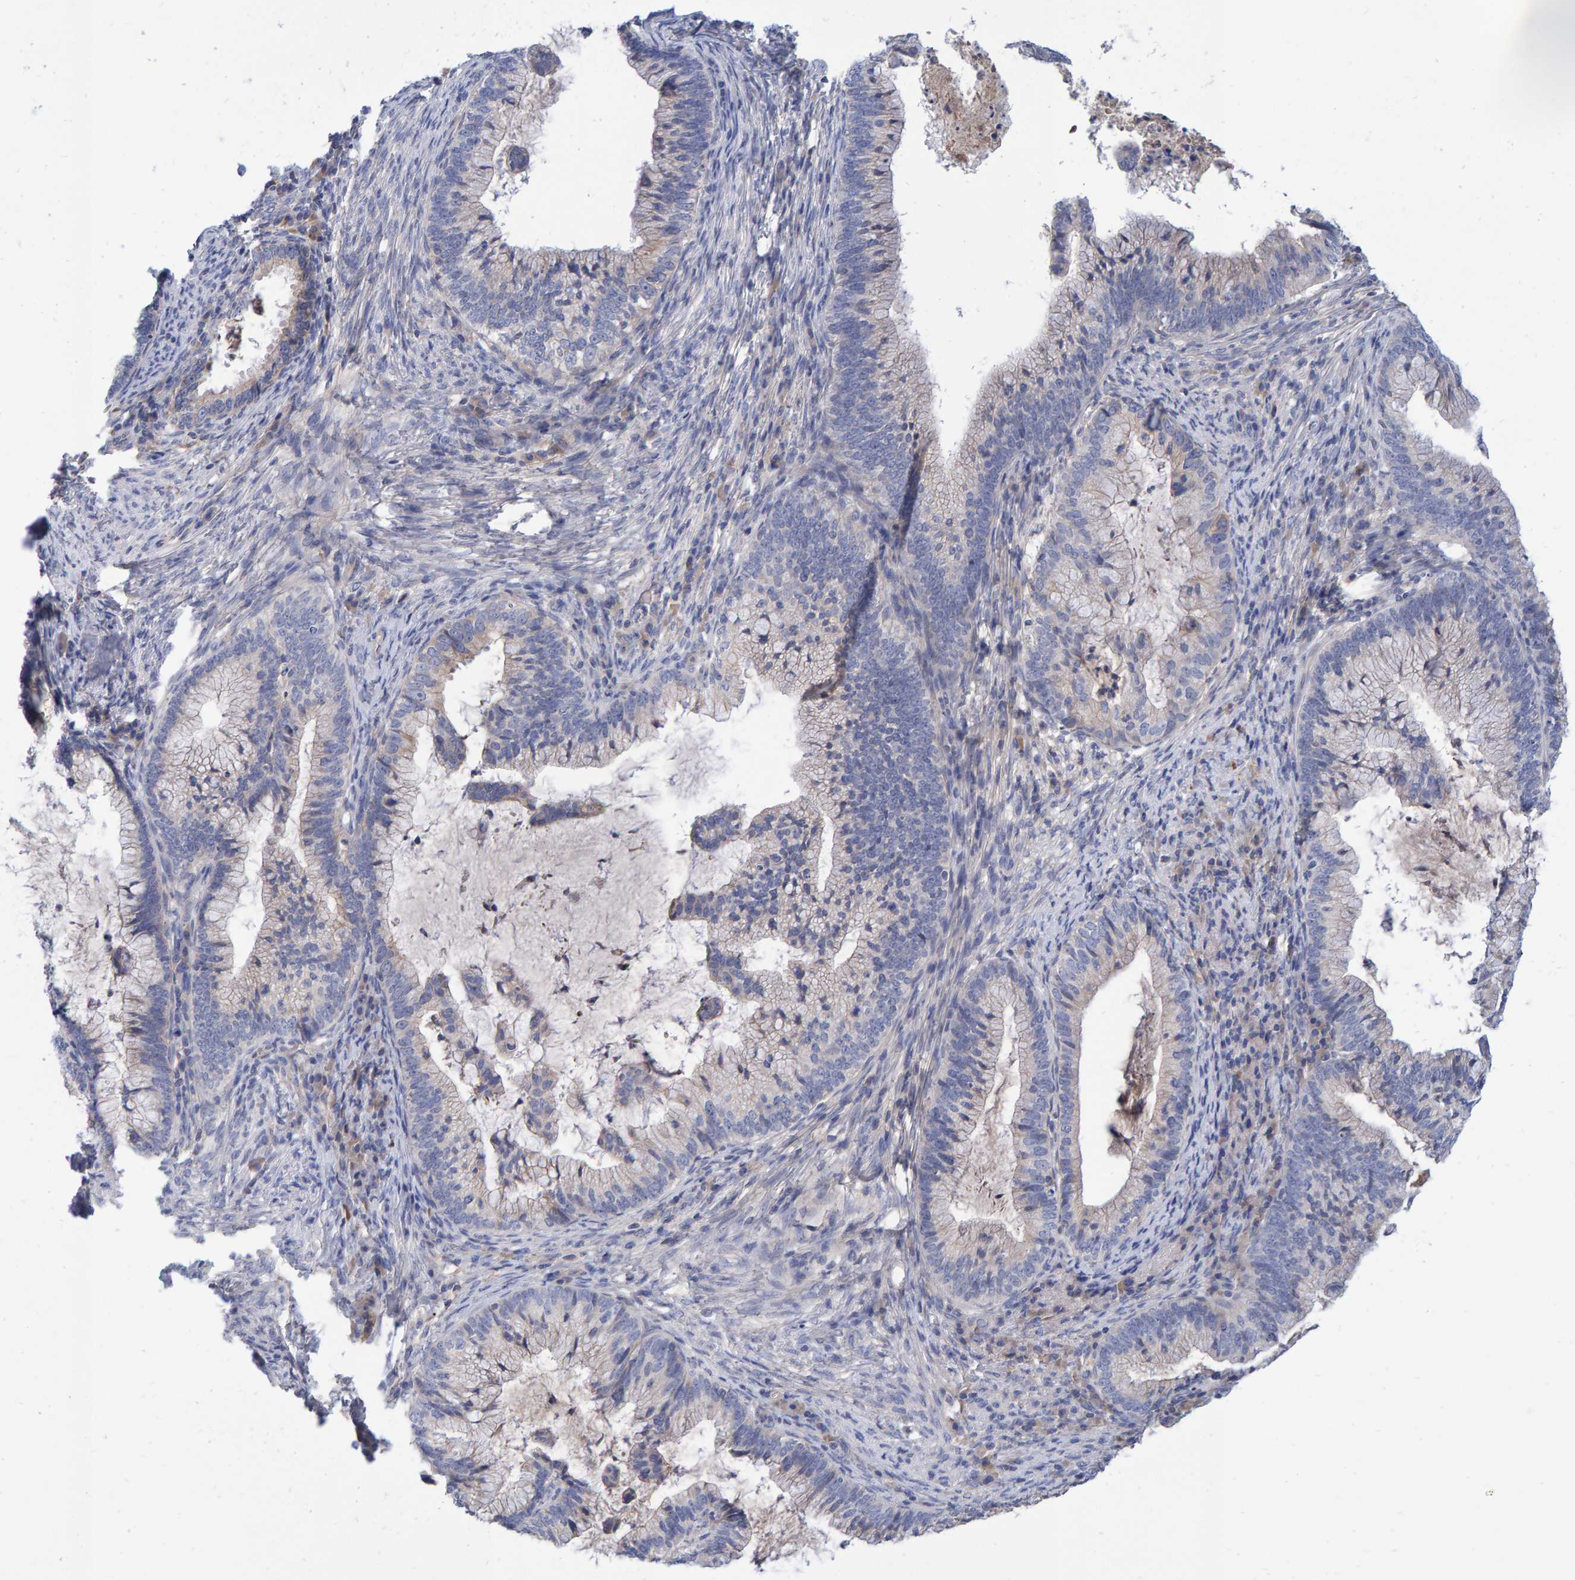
{"staining": {"intensity": "negative", "quantity": "none", "location": "none"}, "tissue": "cervical cancer", "cell_type": "Tumor cells", "image_type": "cancer", "snomed": [{"axis": "morphology", "description": "Adenocarcinoma, NOS"}, {"axis": "topography", "description": "Cervix"}], "caption": "Immunohistochemistry image of human cervical cancer (adenocarcinoma) stained for a protein (brown), which displays no positivity in tumor cells.", "gene": "EFR3A", "patient": {"sex": "female", "age": 36}}